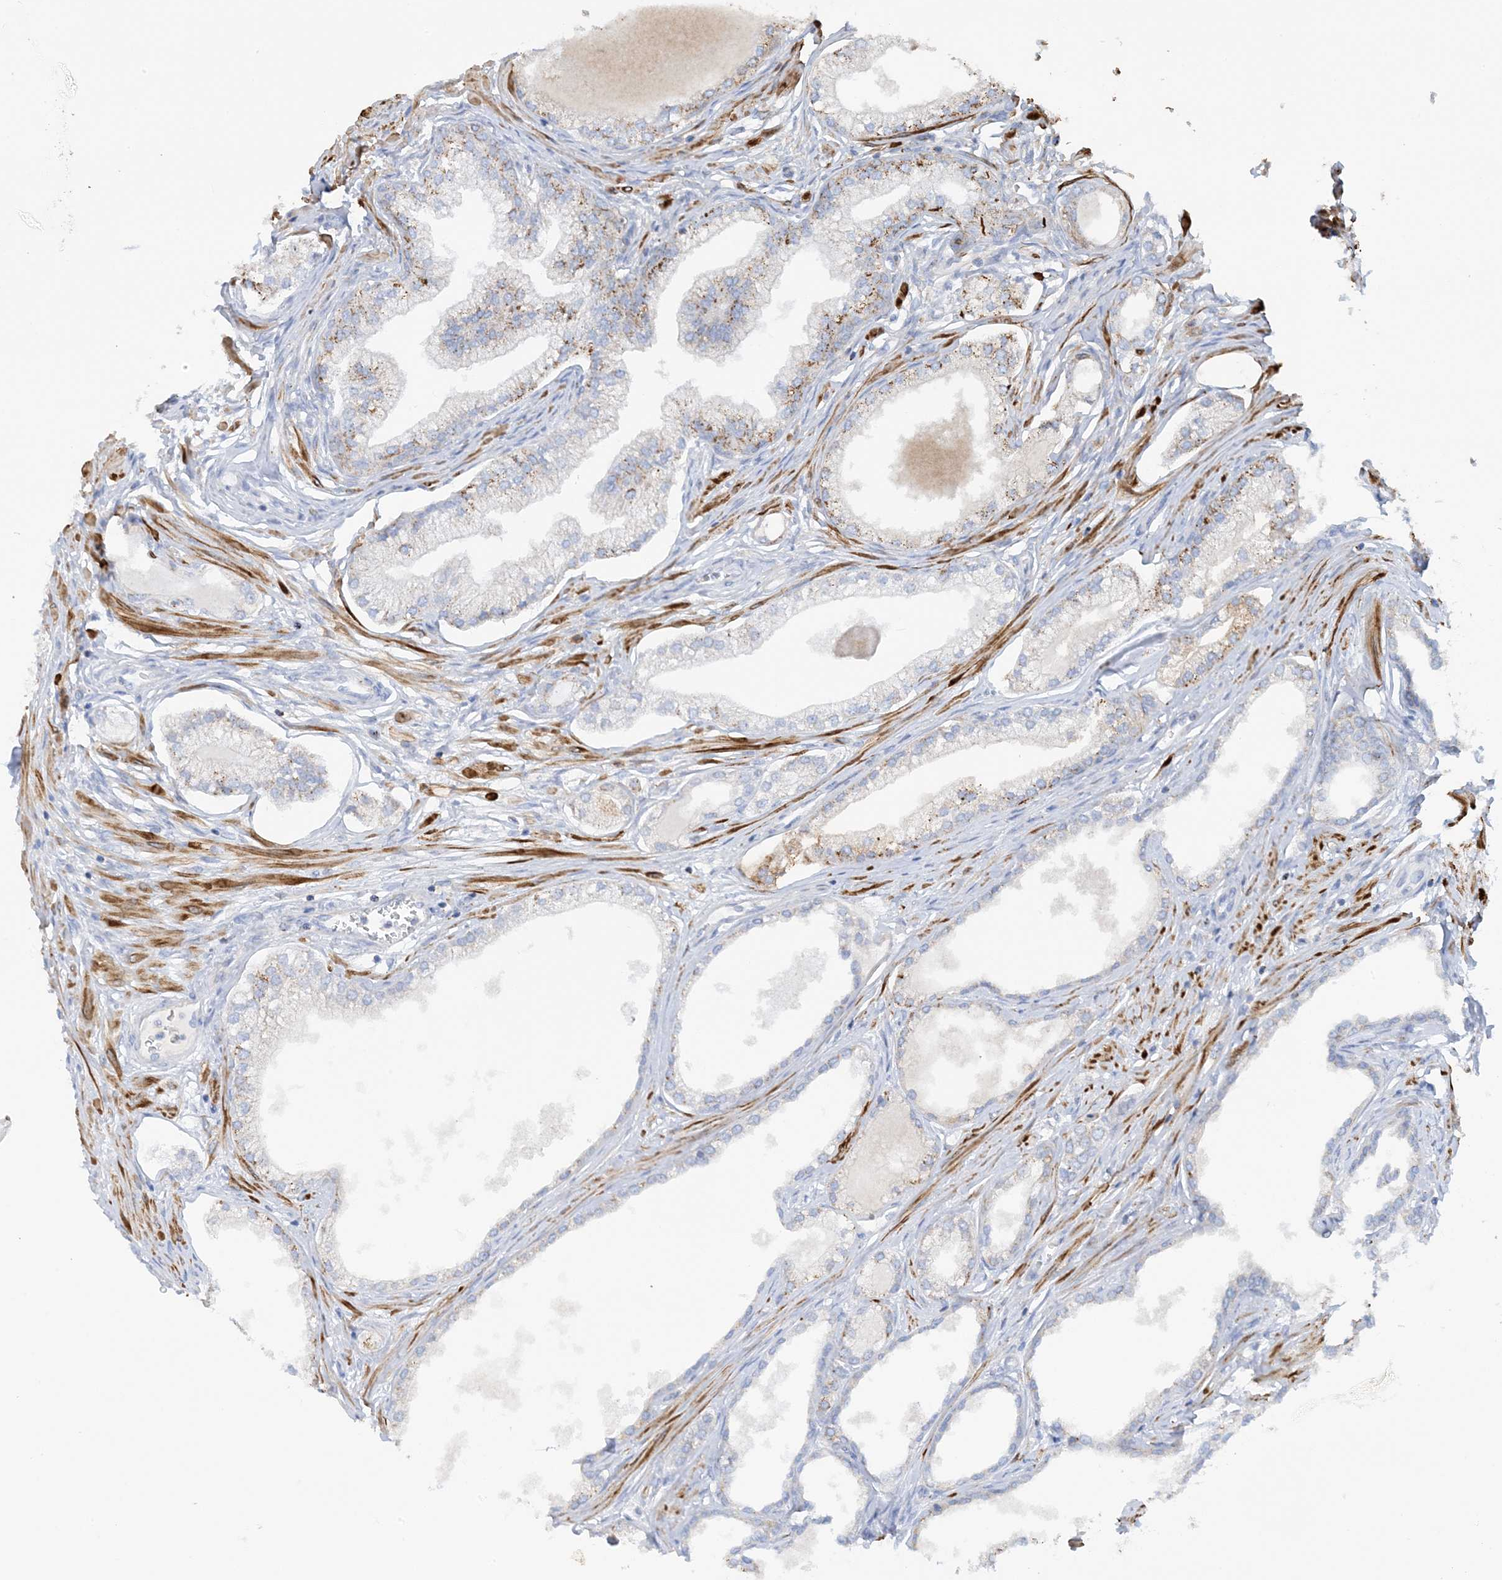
{"staining": {"intensity": "moderate", "quantity": "<25%", "location": "cytoplasmic/membranous"}, "tissue": "prostate", "cell_type": "Glandular cells", "image_type": "normal", "snomed": [{"axis": "morphology", "description": "Normal tissue, NOS"}, {"axis": "morphology", "description": "Urothelial carcinoma, Low grade"}, {"axis": "topography", "description": "Urinary bladder"}, {"axis": "topography", "description": "Prostate"}], "caption": "Moderate cytoplasmic/membranous protein expression is seen in approximately <25% of glandular cells in prostate.", "gene": "CALHM5", "patient": {"sex": "male", "age": 60}}